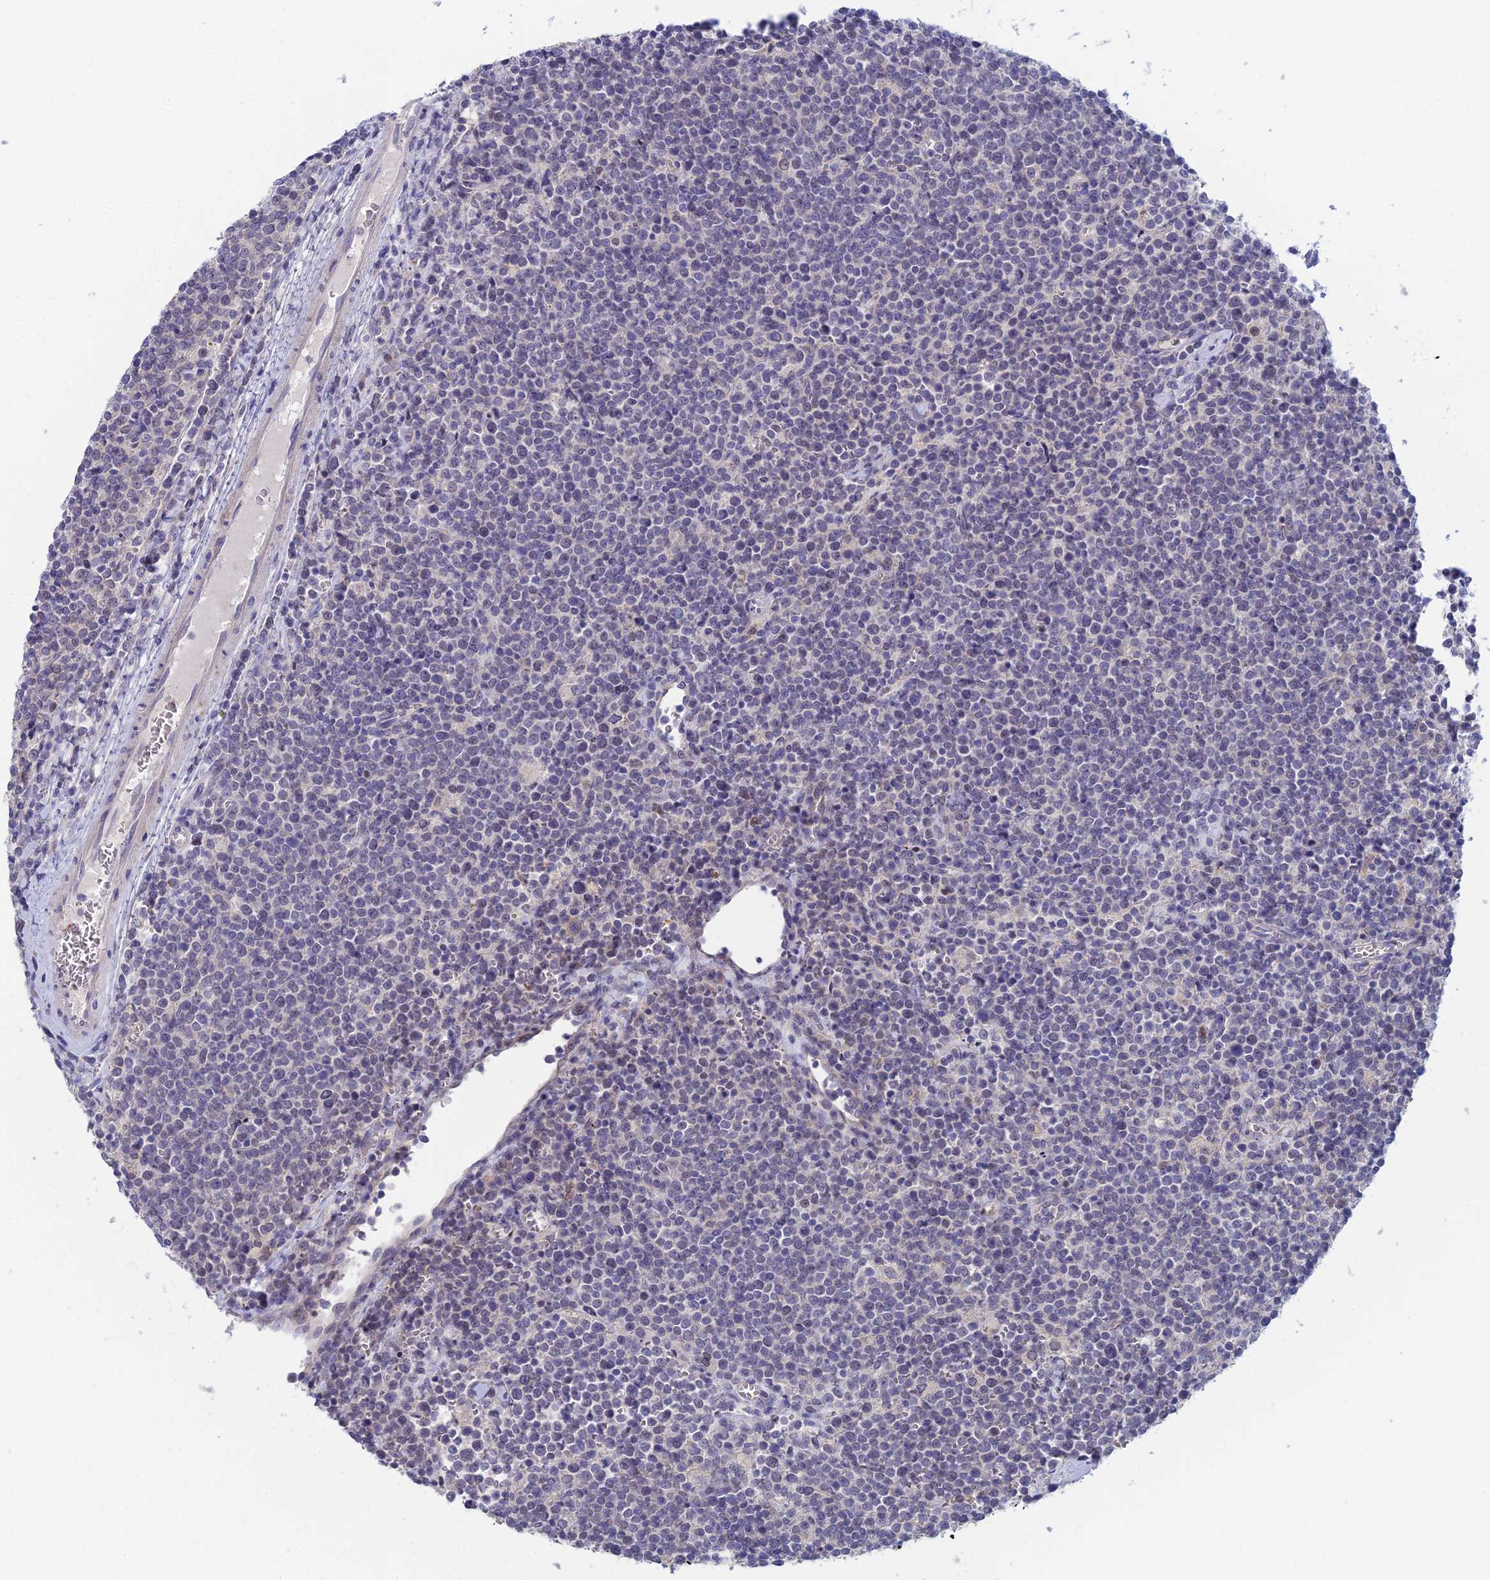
{"staining": {"intensity": "negative", "quantity": "none", "location": "none"}, "tissue": "lymphoma", "cell_type": "Tumor cells", "image_type": "cancer", "snomed": [{"axis": "morphology", "description": "Malignant lymphoma, non-Hodgkin's type, High grade"}, {"axis": "topography", "description": "Lymph node"}], "caption": "Immunohistochemistry (IHC) micrograph of neoplastic tissue: human lymphoma stained with DAB displays no significant protein positivity in tumor cells.", "gene": "GIPC1", "patient": {"sex": "male", "age": 61}}